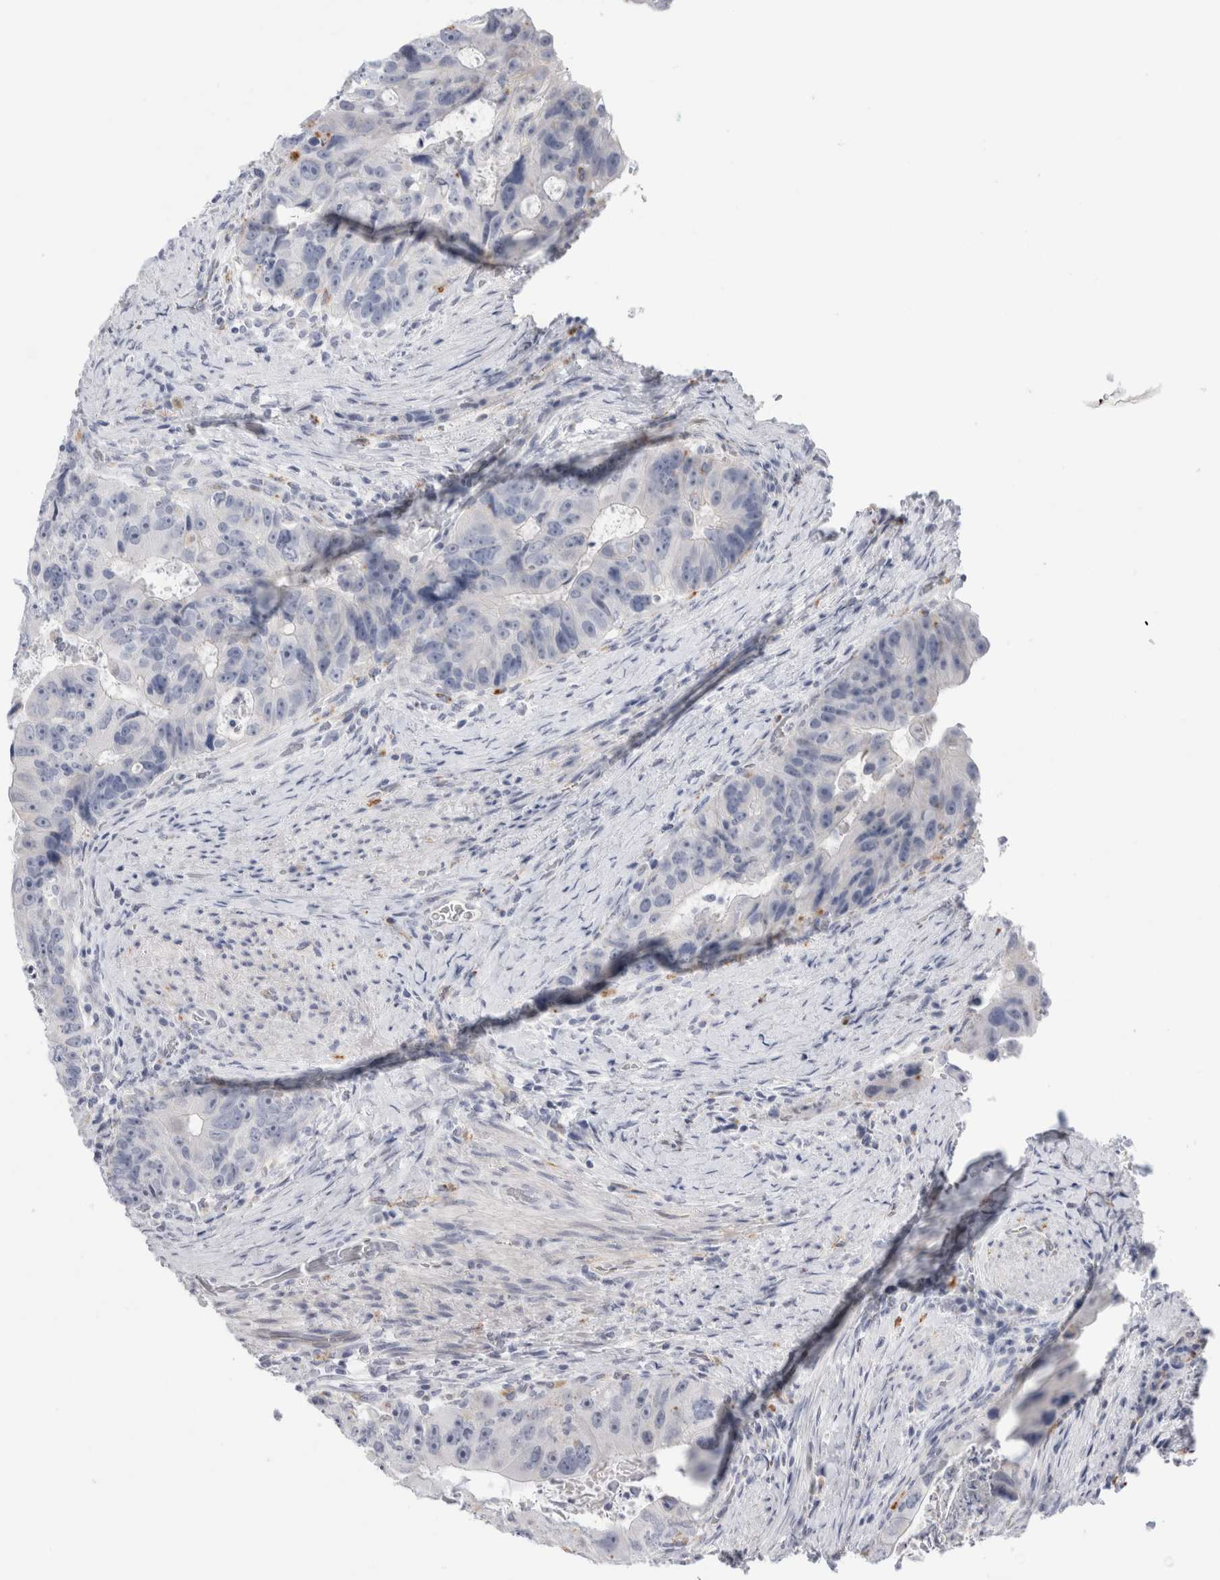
{"staining": {"intensity": "negative", "quantity": "none", "location": "none"}, "tissue": "colorectal cancer", "cell_type": "Tumor cells", "image_type": "cancer", "snomed": [{"axis": "morphology", "description": "Adenocarcinoma, NOS"}, {"axis": "topography", "description": "Rectum"}], "caption": "This is a histopathology image of IHC staining of colorectal cancer, which shows no staining in tumor cells.", "gene": "ANKMY1", "patient": {"sex": "male", "age": 59}}